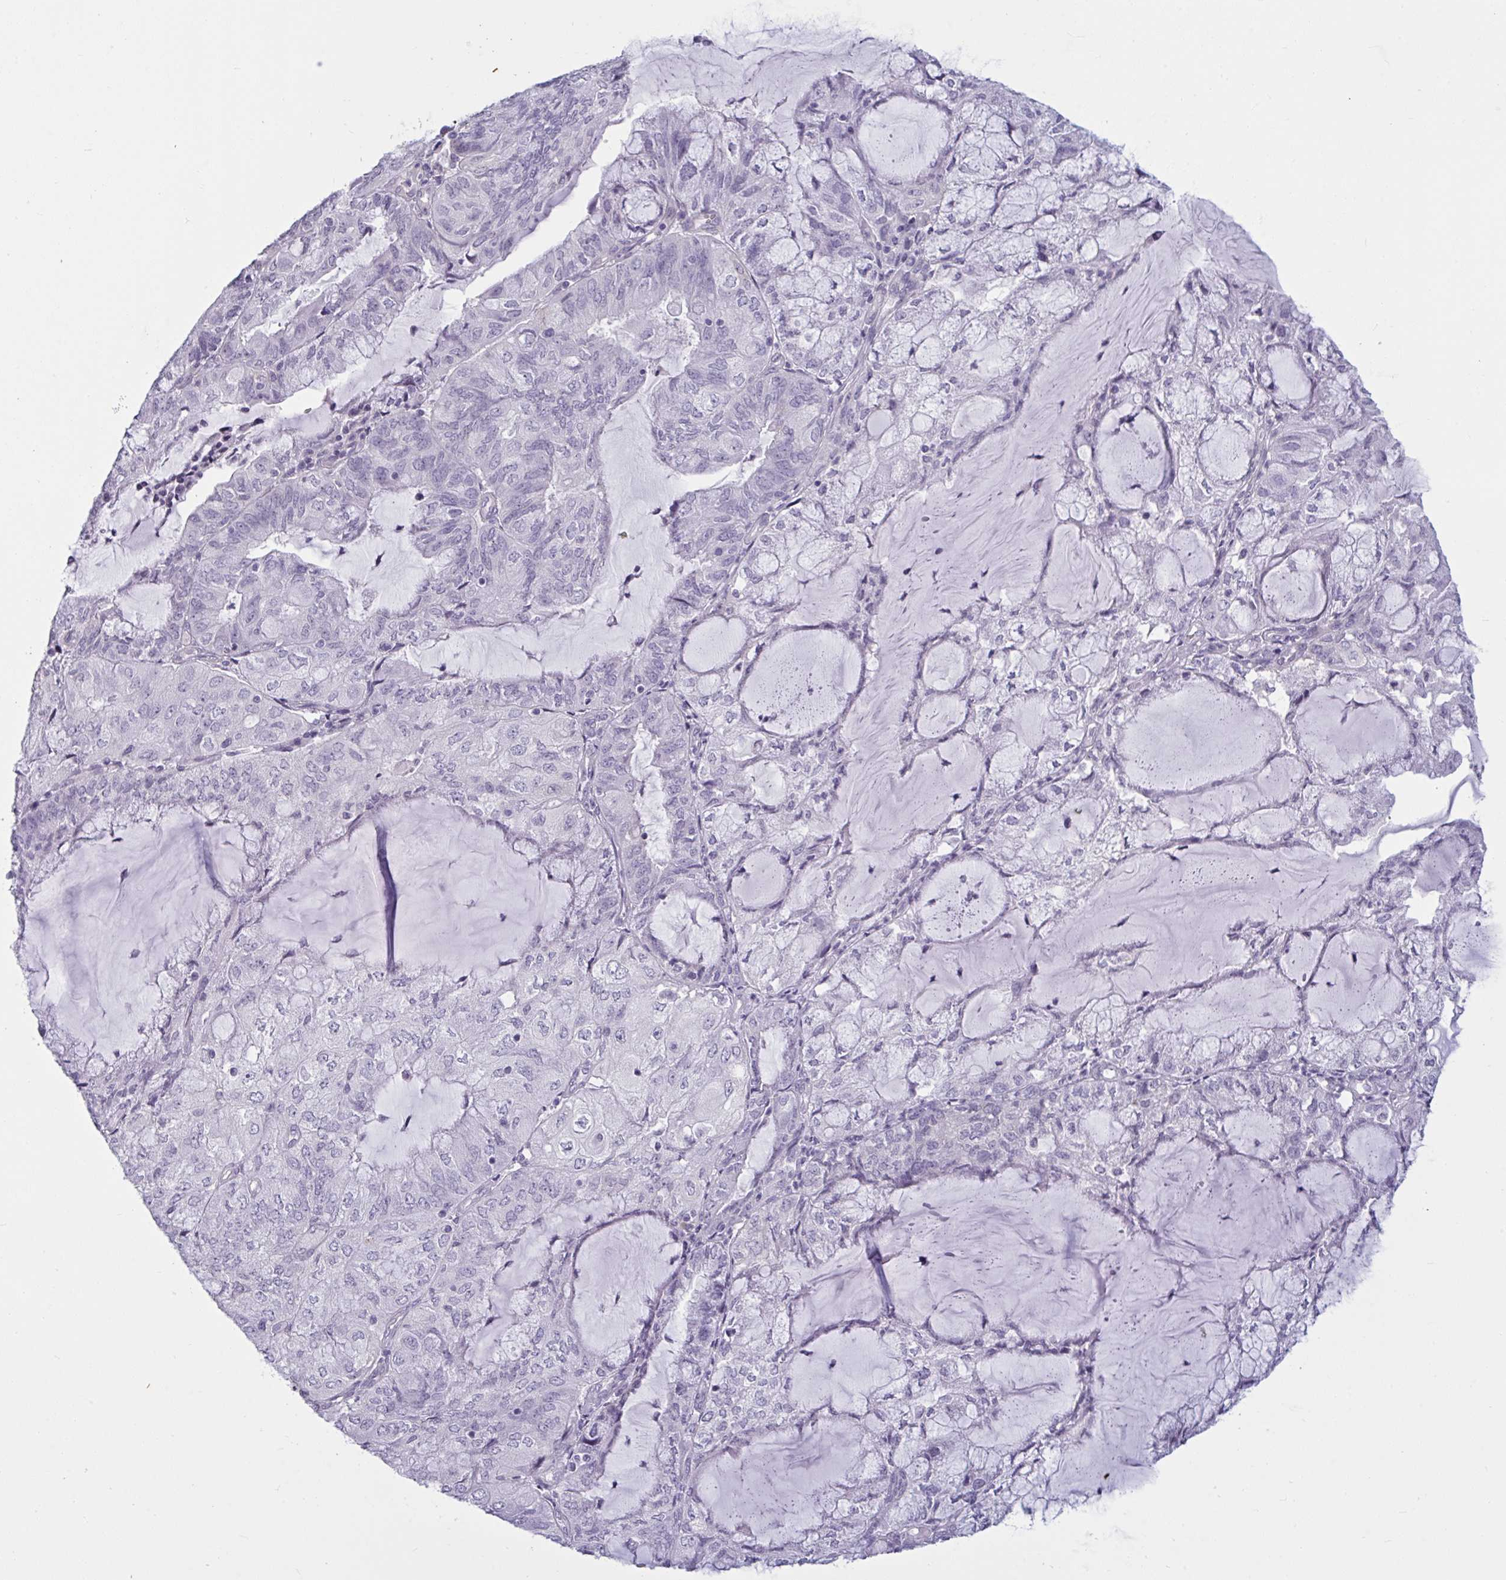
{"staining": {"intensity": "negative", "quantity": "none", "location": "none"}, "tissue": "endometrial cancer", "cell_type": "Tumor cells", "image_type": "cancer", "snomed": [{"axis": "morphology", "description": "Adenocarcinoma, NOS"}, {"axis": "topography", "description": "Endometrium"}], "caption": "Histopathology image shows no significant protein expression in tumor cells of endometrial cancer. Nuclei are stained in blue.", "gene": "TBC1D4", "patient": {"sex": "female", "age": 81}}